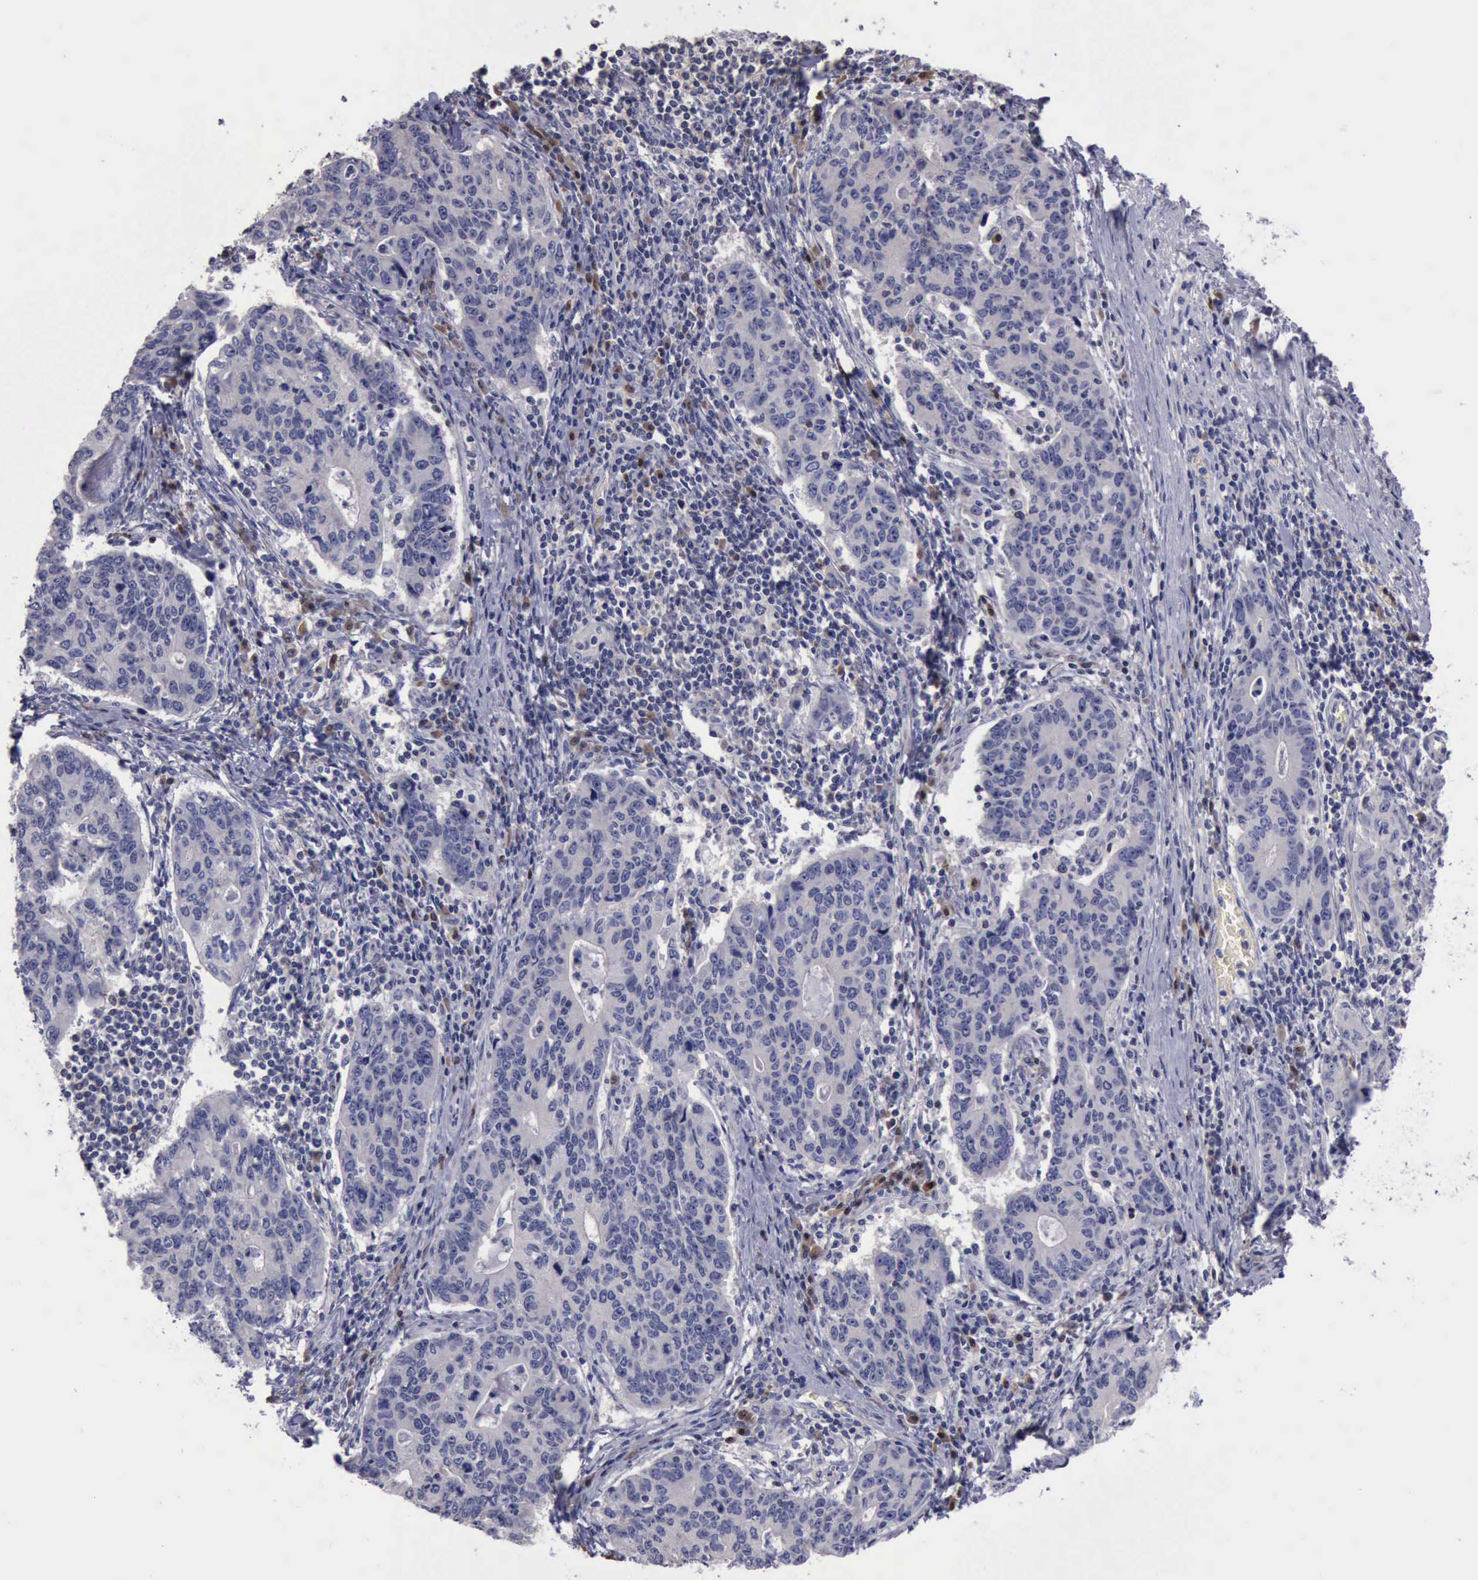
{"staining": {"intensity": "negative", "quantity": "none", "location": "none"}, "tissue": "stomach cancer", "cell_type": "Tumor cells", "image_type": "cancer", "snomed": [{"axis": "morphology", "description": "Adenocarcinoma, NOS"}, {"axis": "topography", "description": "Esophagus"}, {"axis": "topography", "description": "Stomach"}], "caption": "This is an immunohistochemistry (IHC) photomicrograph of stomach cancer. There is no expression in tumor cells.", "gene": "CEP128", "patient": {"sex": "male", "age": 74}}